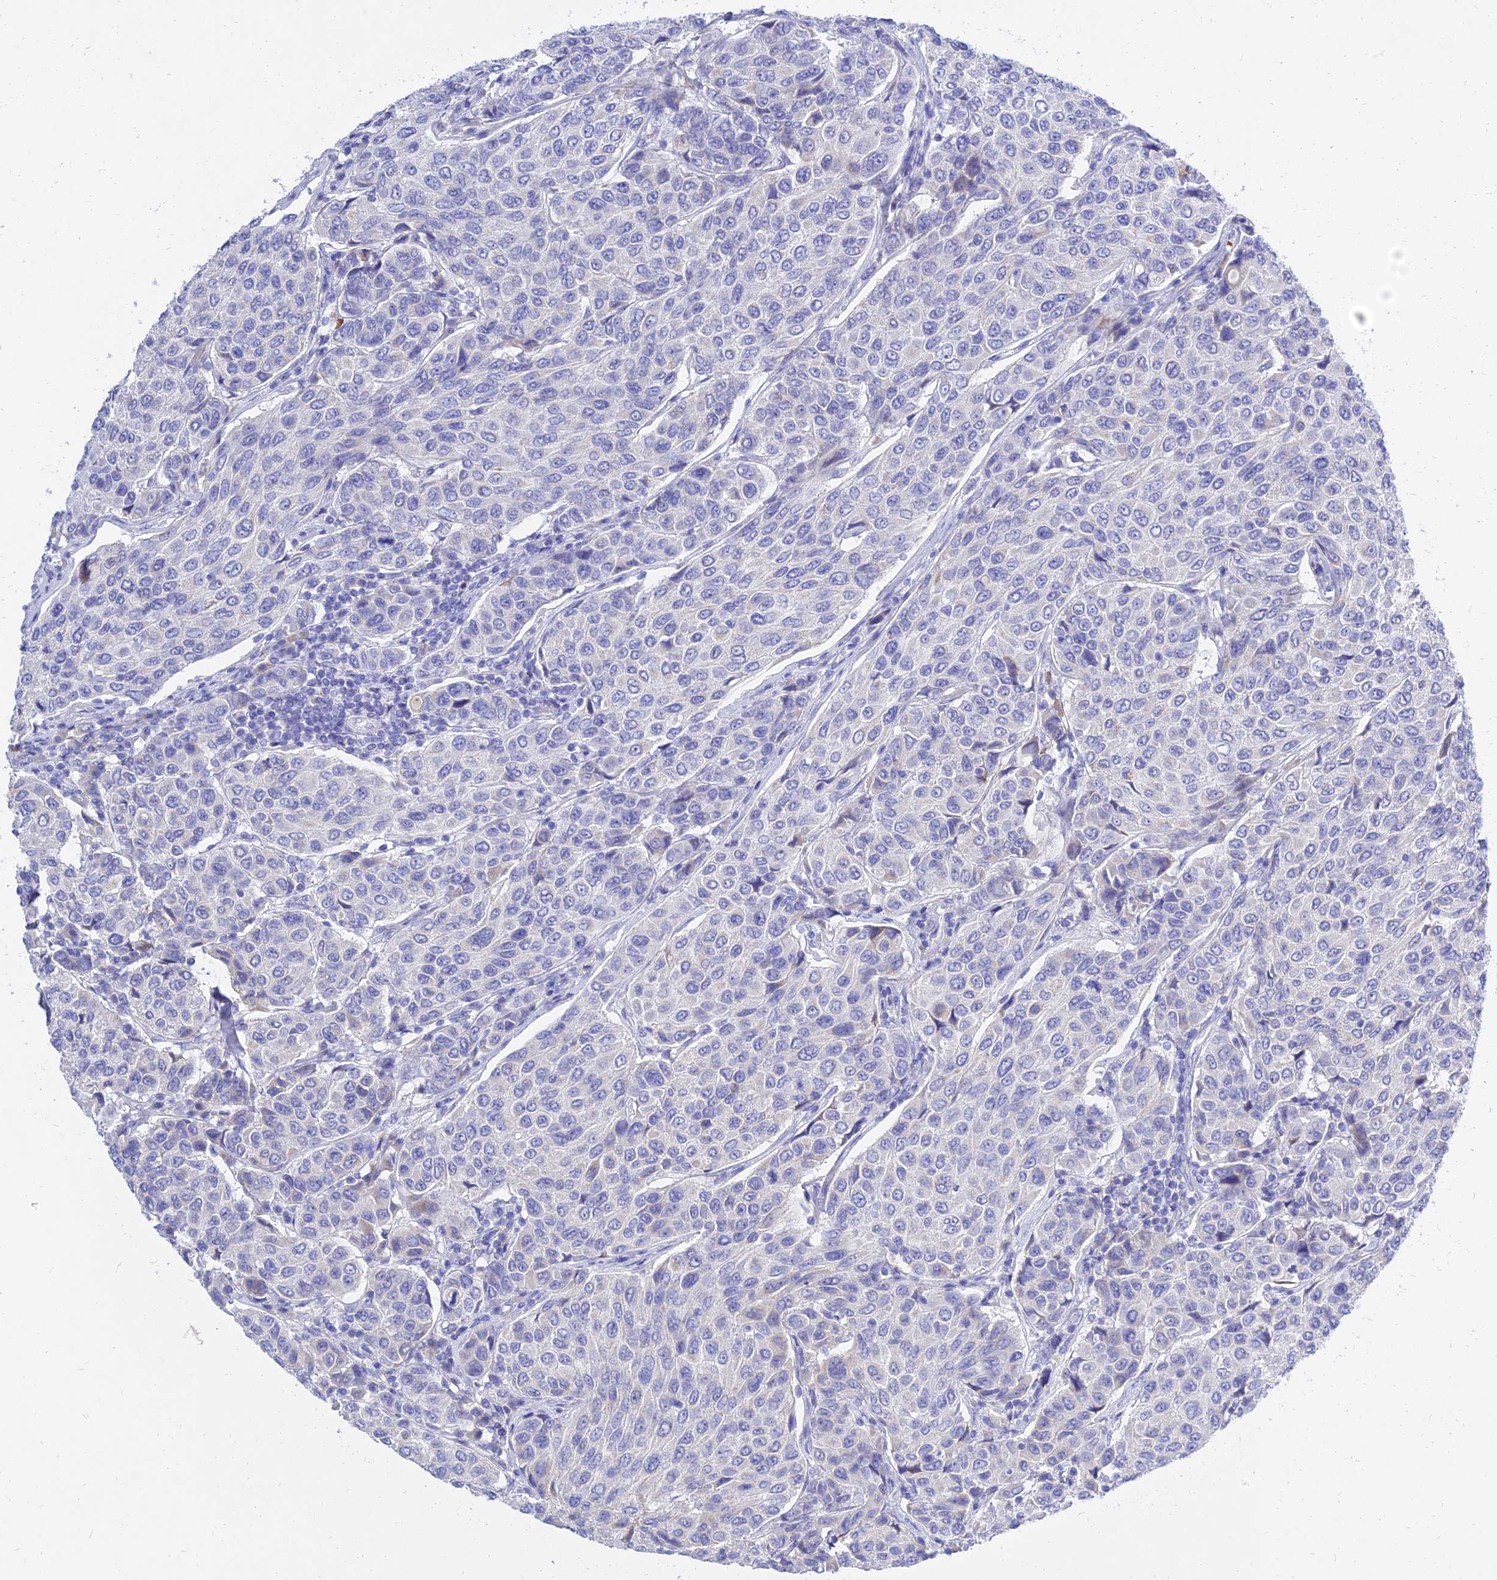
{"staining": {"intensity": "negative", "quantity": "none", "location": "none"}, "tissue": "breast cancer", "cell_type": "Tumor cells", "image_type": "cancer", "snomed": [{"axis": "morphology", "description": "Duct carcinoma"}, {"axis": "topography", "description": "Breast"}], "caption": "Immunohistochemical staining of breast cancer (infiltrating ductal carcinoma) exhibits no significant positivity in tumor cells. The staining was performed using DAB to visualize the protein expression in brown, while the nuclei were stained in blue with hematoxylin (Magnification: 20x).", "gene": "PKN3", "patient": {"sex": "female", "age": 55}}